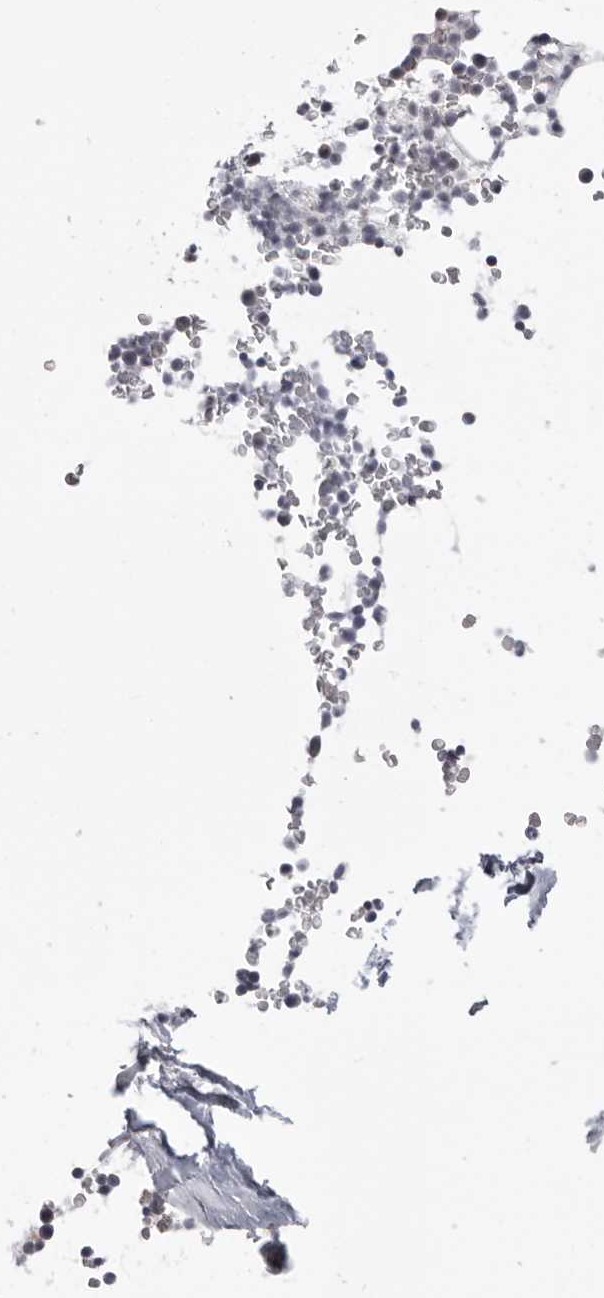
{"staining": {"intensity": "negative", "quantity": "none", "location": "none"}, "tissue": "bone marrow", "cell_type": "Hematopoietic cells", "image_type": "normal", "snomed": [{"axis": "morphology", "description": "Normal tissue, NOS"}, {"axis": "topography", "description": "Bone marrow"}], "caption": "The micrograph demonstrates no staining of hematopoietic cells in normal bone marrow.", "gene": "SUGCT", "patient": {"sex": "male", "age": 58}}